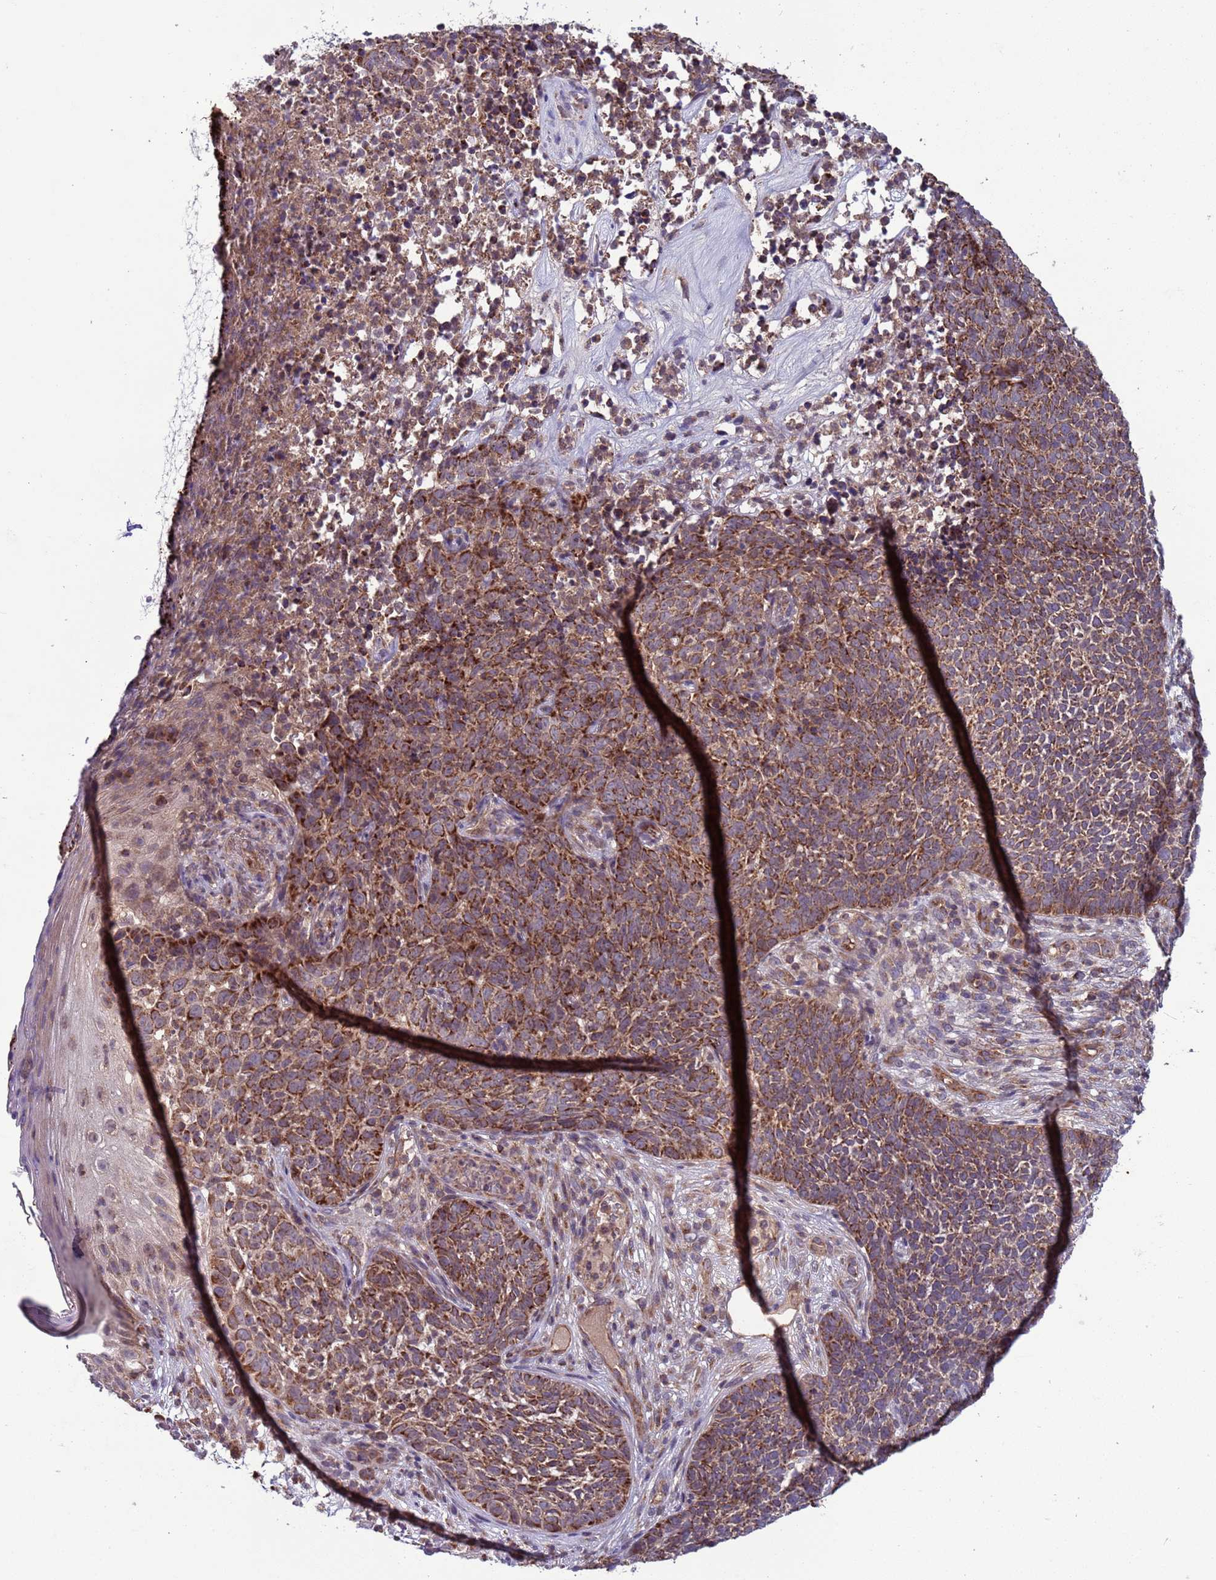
{"staining": {"intensity": "moderate", "quantity": ">75%", "location": "cytoplasmic/membranous"}, "tissue": "skin cancer", "cell_type": "Tumor cells", "image_type": "cancer", "snomed": [{"axis": "morphology", "description": "Basal cell carcinoma"}, {"axis": "topography", "description": "Skin"}], "caption": "Protein expression analysis of skin cancer (basal cell carcinoma) shows moderate cytoplasmic/membranous expression in approximately >75% of tumor cells.", "gene": "ACAD8", "patient": {"sex": "female", "age": 84}}